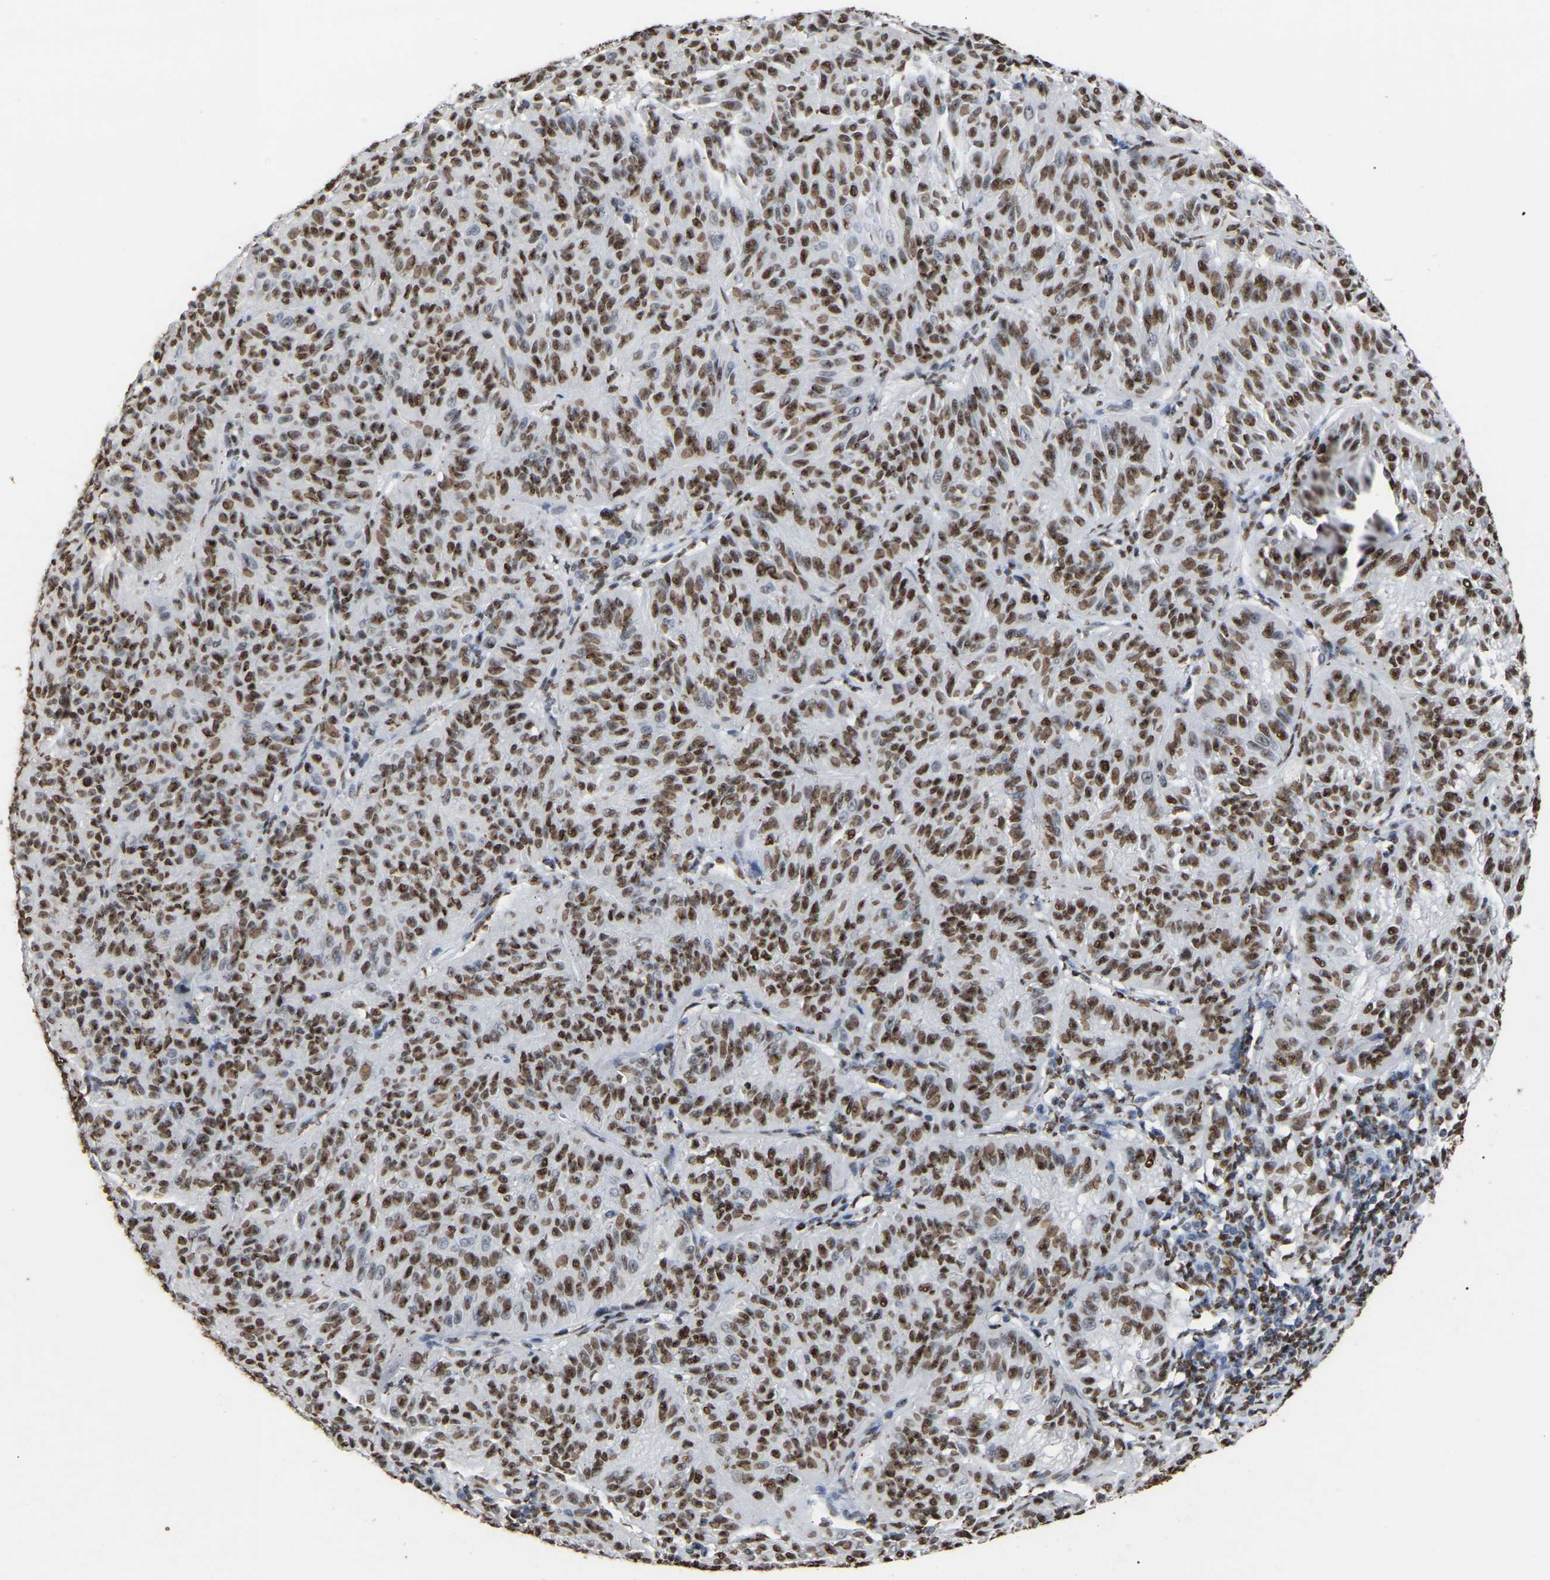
{"staining": {"intensity": "moderate", "quantity": ">75%", "location": "nuclear"}, "tissue": "melanoma", "cell_type": "Tumor cells", "image_type": "cancer", "snomed": [{"axis": "morphology", "description": "Malignant melanoma, NOS"}, {"axis": "topography", "description": "Skin"}], "caption": "Protein expression analysis of human malignant melanoma reveals moderate nuclear positivity in approximately >75% of tumor cells.", "gene": "RBL2", "patient": {"sex": "female", "age": 72}}